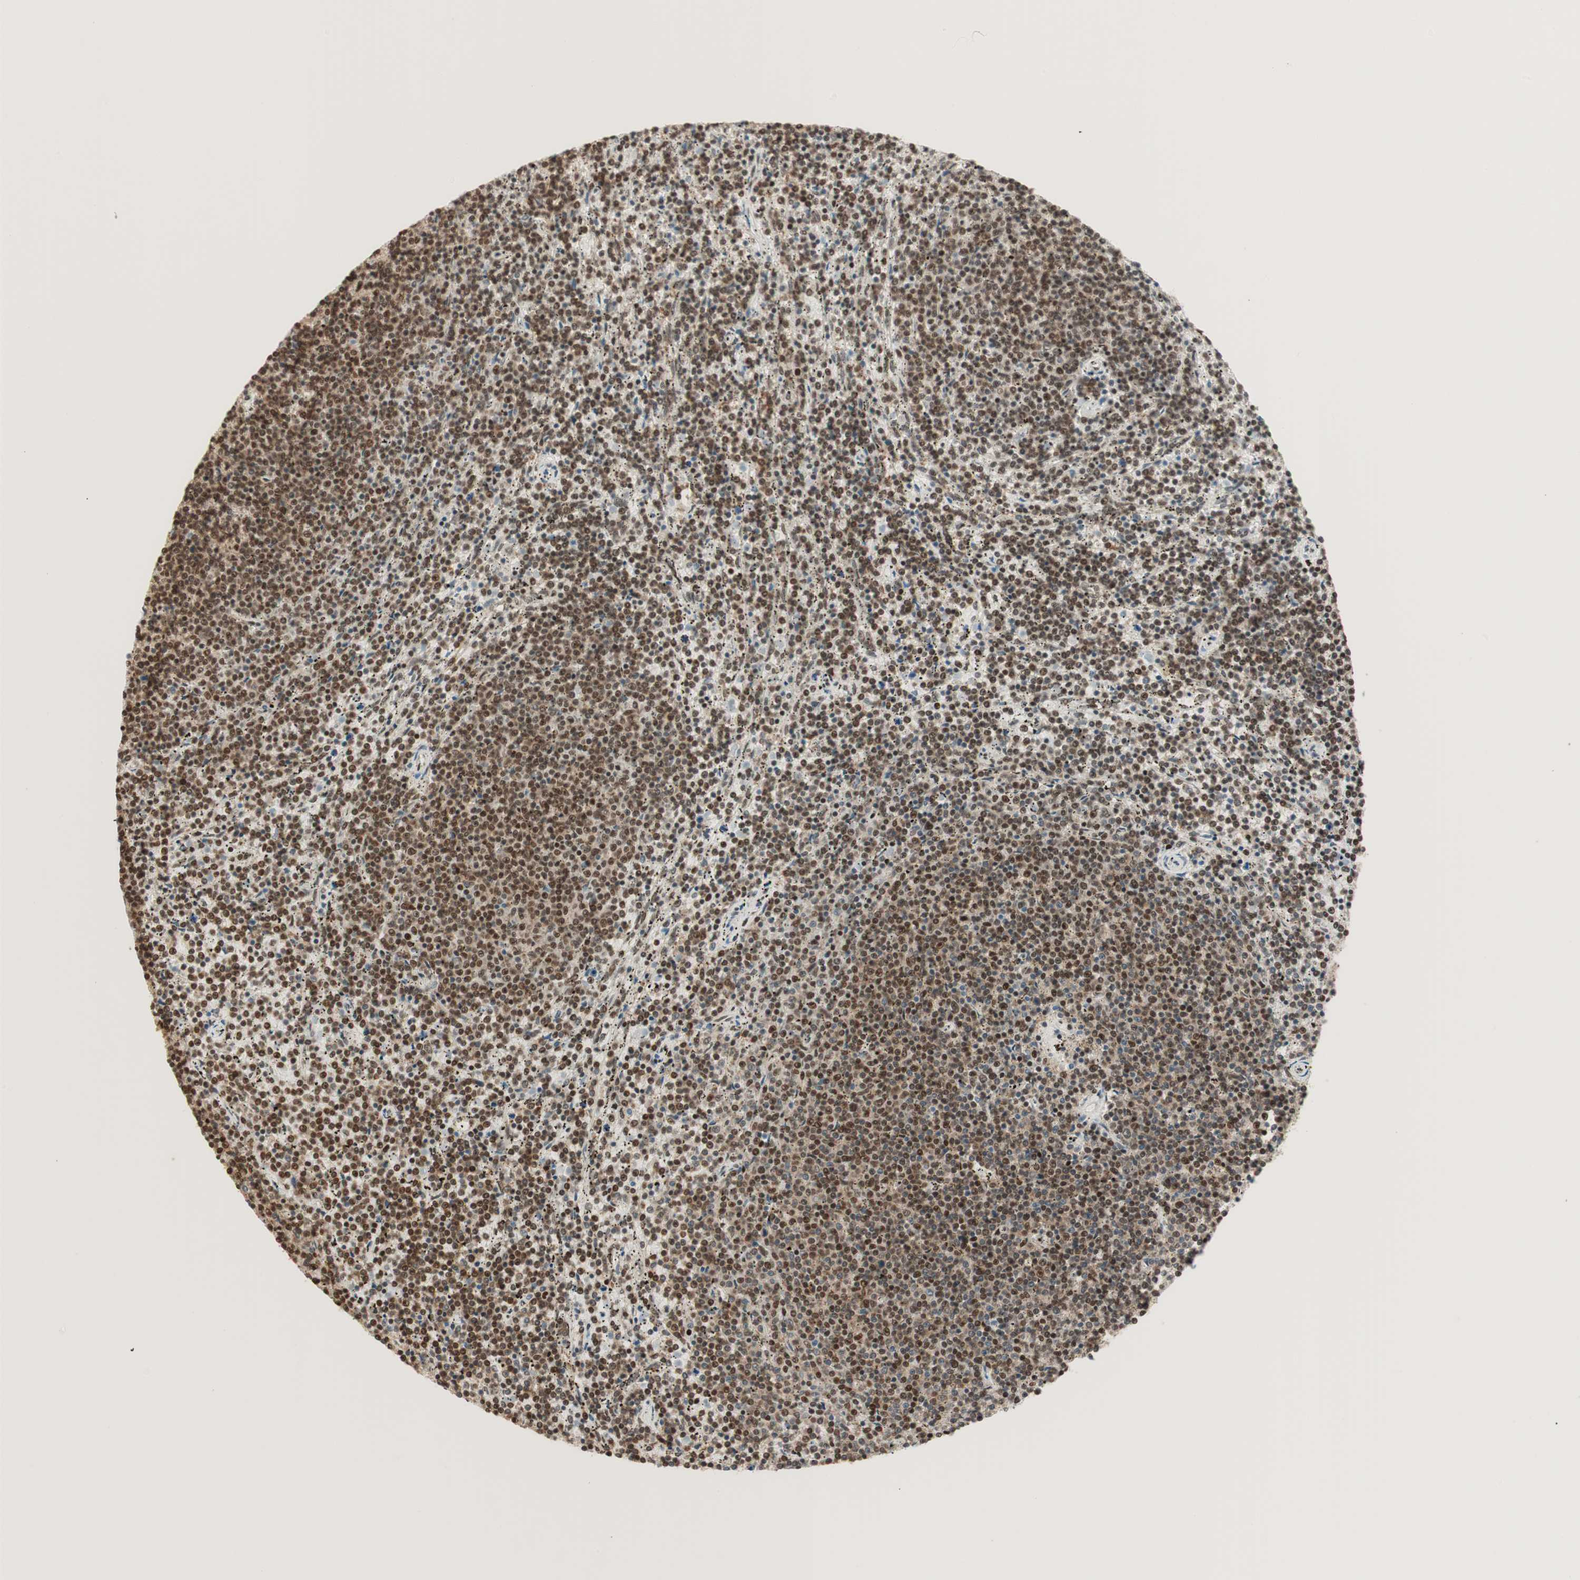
{"staining": {"intensity": "strong", "quantity": ">75%", "location": "nuclear"}, "tissue": "lymphoma", "cell_type": "Tumor cells", "image_type": "cancer", "snomed": [{"axis": "morphology", "description": "Malignant lymphoma, non-Hodgkin's type, Low grade"}, {"axis": "topography", "description": "Spleen"}], "caption": "Immunohistochemistry (IHC) of human lymphoma shows high levels of strong nuclear positivity in about >75% of tumor cells. Nuclei are stained in blue.", "gene": "SMARCE1", "patient": {"sex": "female", "age": 50}}